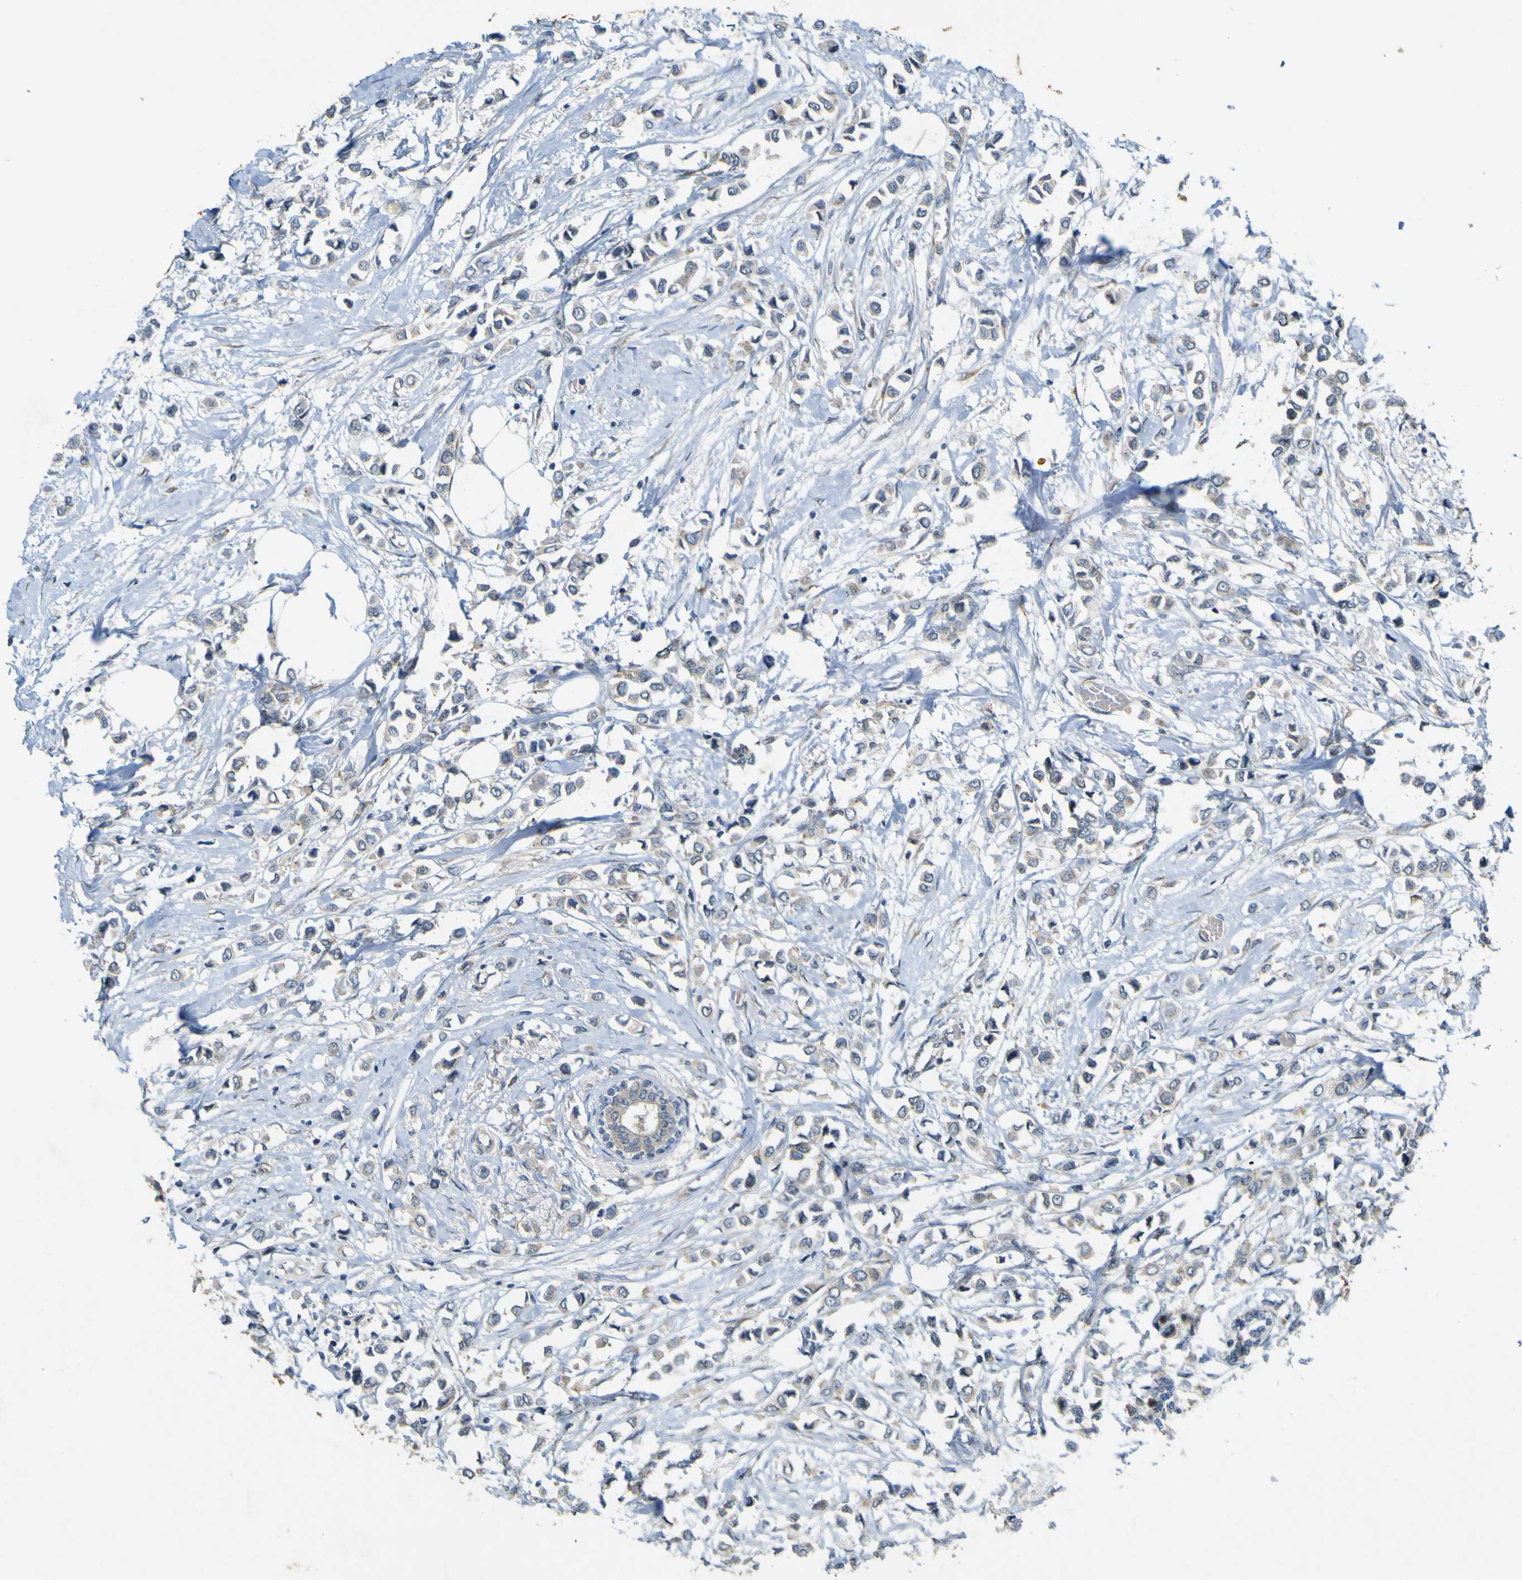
{"staining": {"intensity": "negative", "quantity": "none", "location": "none"}, "tissue": "breast cancer", "cell_type": "Tumor cells", "image_type": "cancer", "snomed": [{"axis": "morphology", "description": "Lobular carcinoma"}, {"axis": "topography", "description": "Breast"}], "caption": "Tumor cells are negative for protein expression in human breast cancer (lobular carcinoma).", "gene": "IGF2R", "patient": {"sex": "female", "age": 51}}